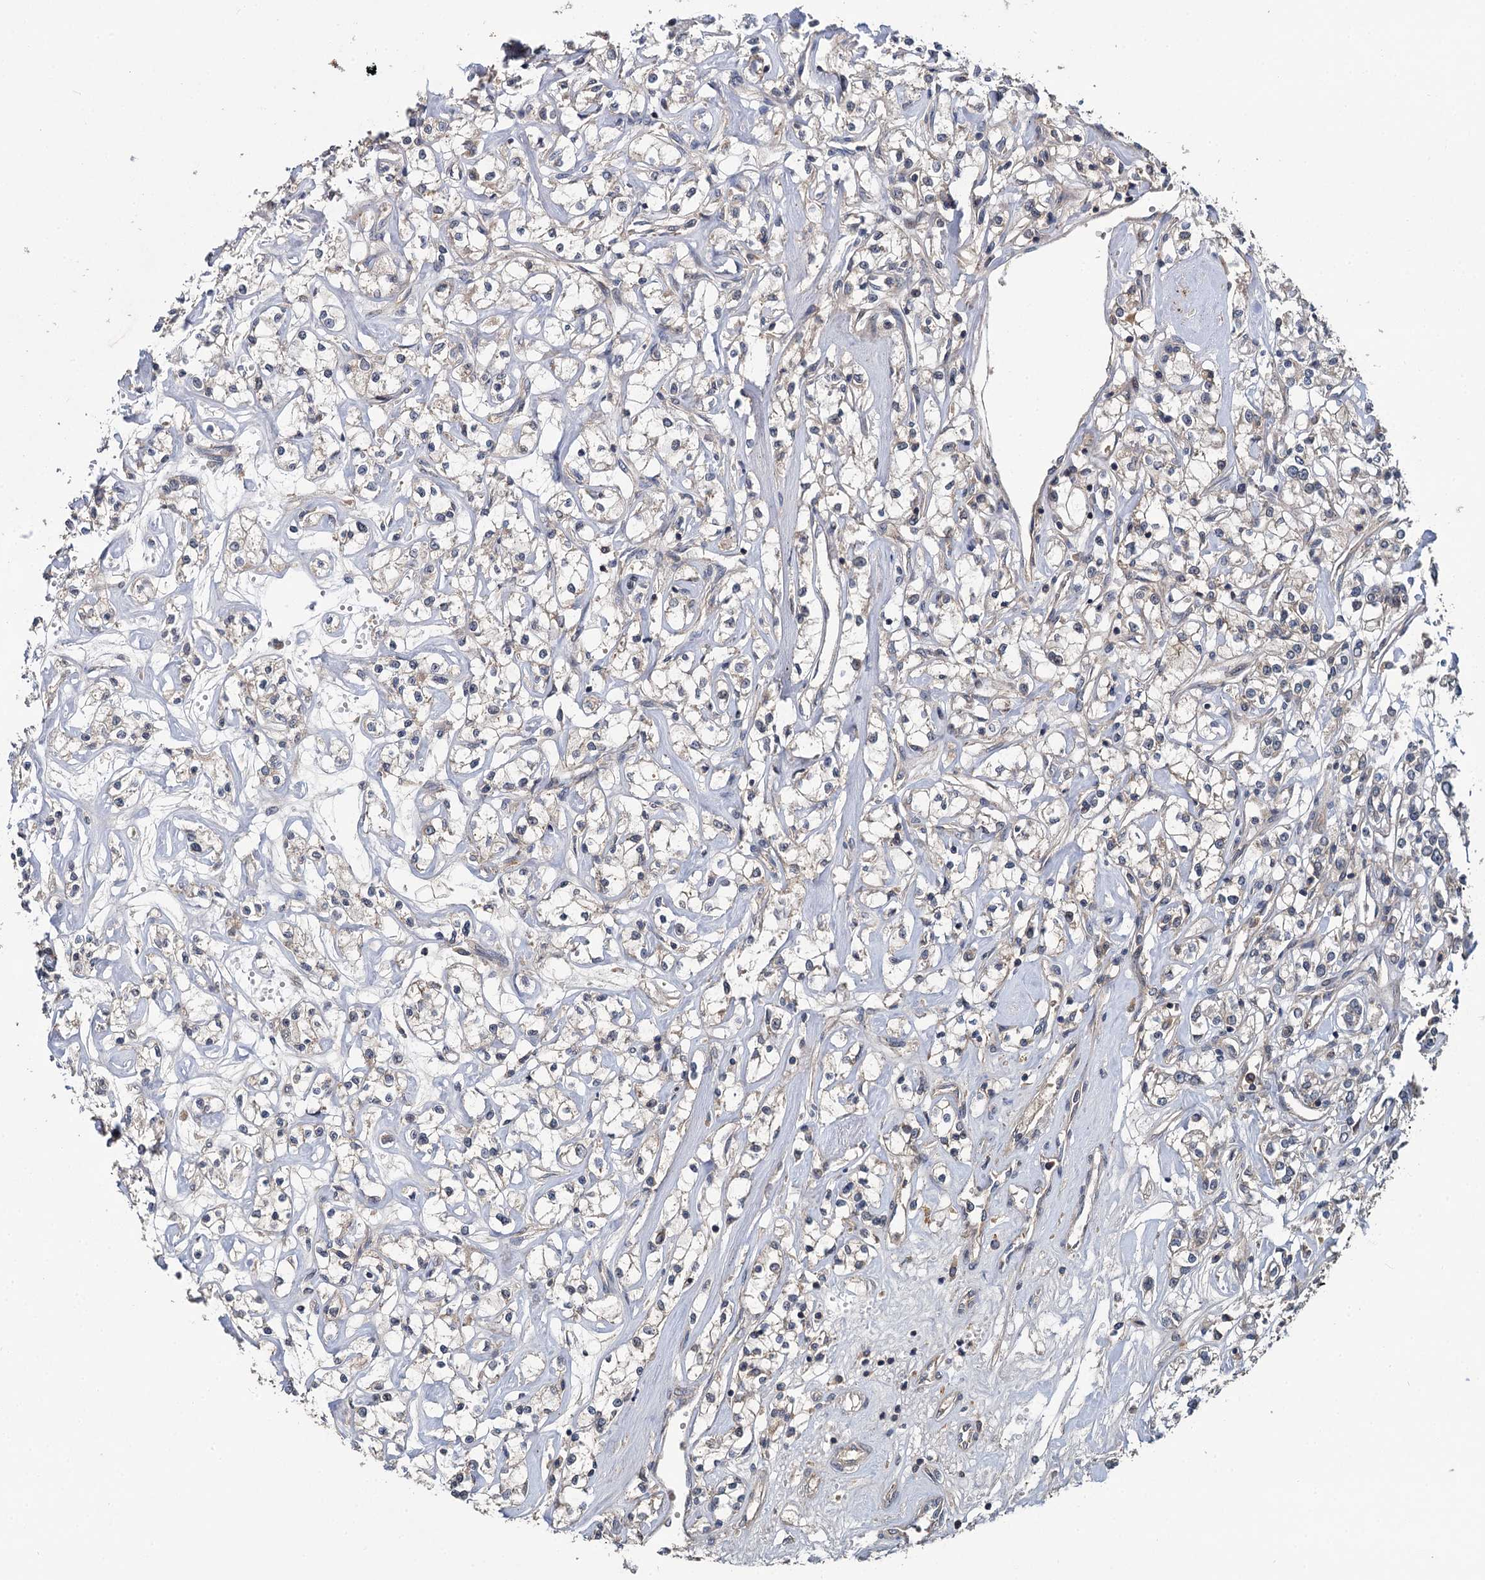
{"staining": {"intensity": "weak", "quantity": "<25%", "location": "cytoplasmic/membranous"}, "tissue": "renal cancer", "cell_type": "Tumor cells", "image_type": "cancer", "snomed": [{"axis": "morphology", "description": "Adenocarcinoma, NOS"}, {"axis": "topography", "description": "Kidney"}], "caption": "A photomicrograph of human adenocarcinoma (renal) is negative for staining in tumor cells.", "gene": "TMEM39A", "patient": {"sex": "female", "age": 59}}